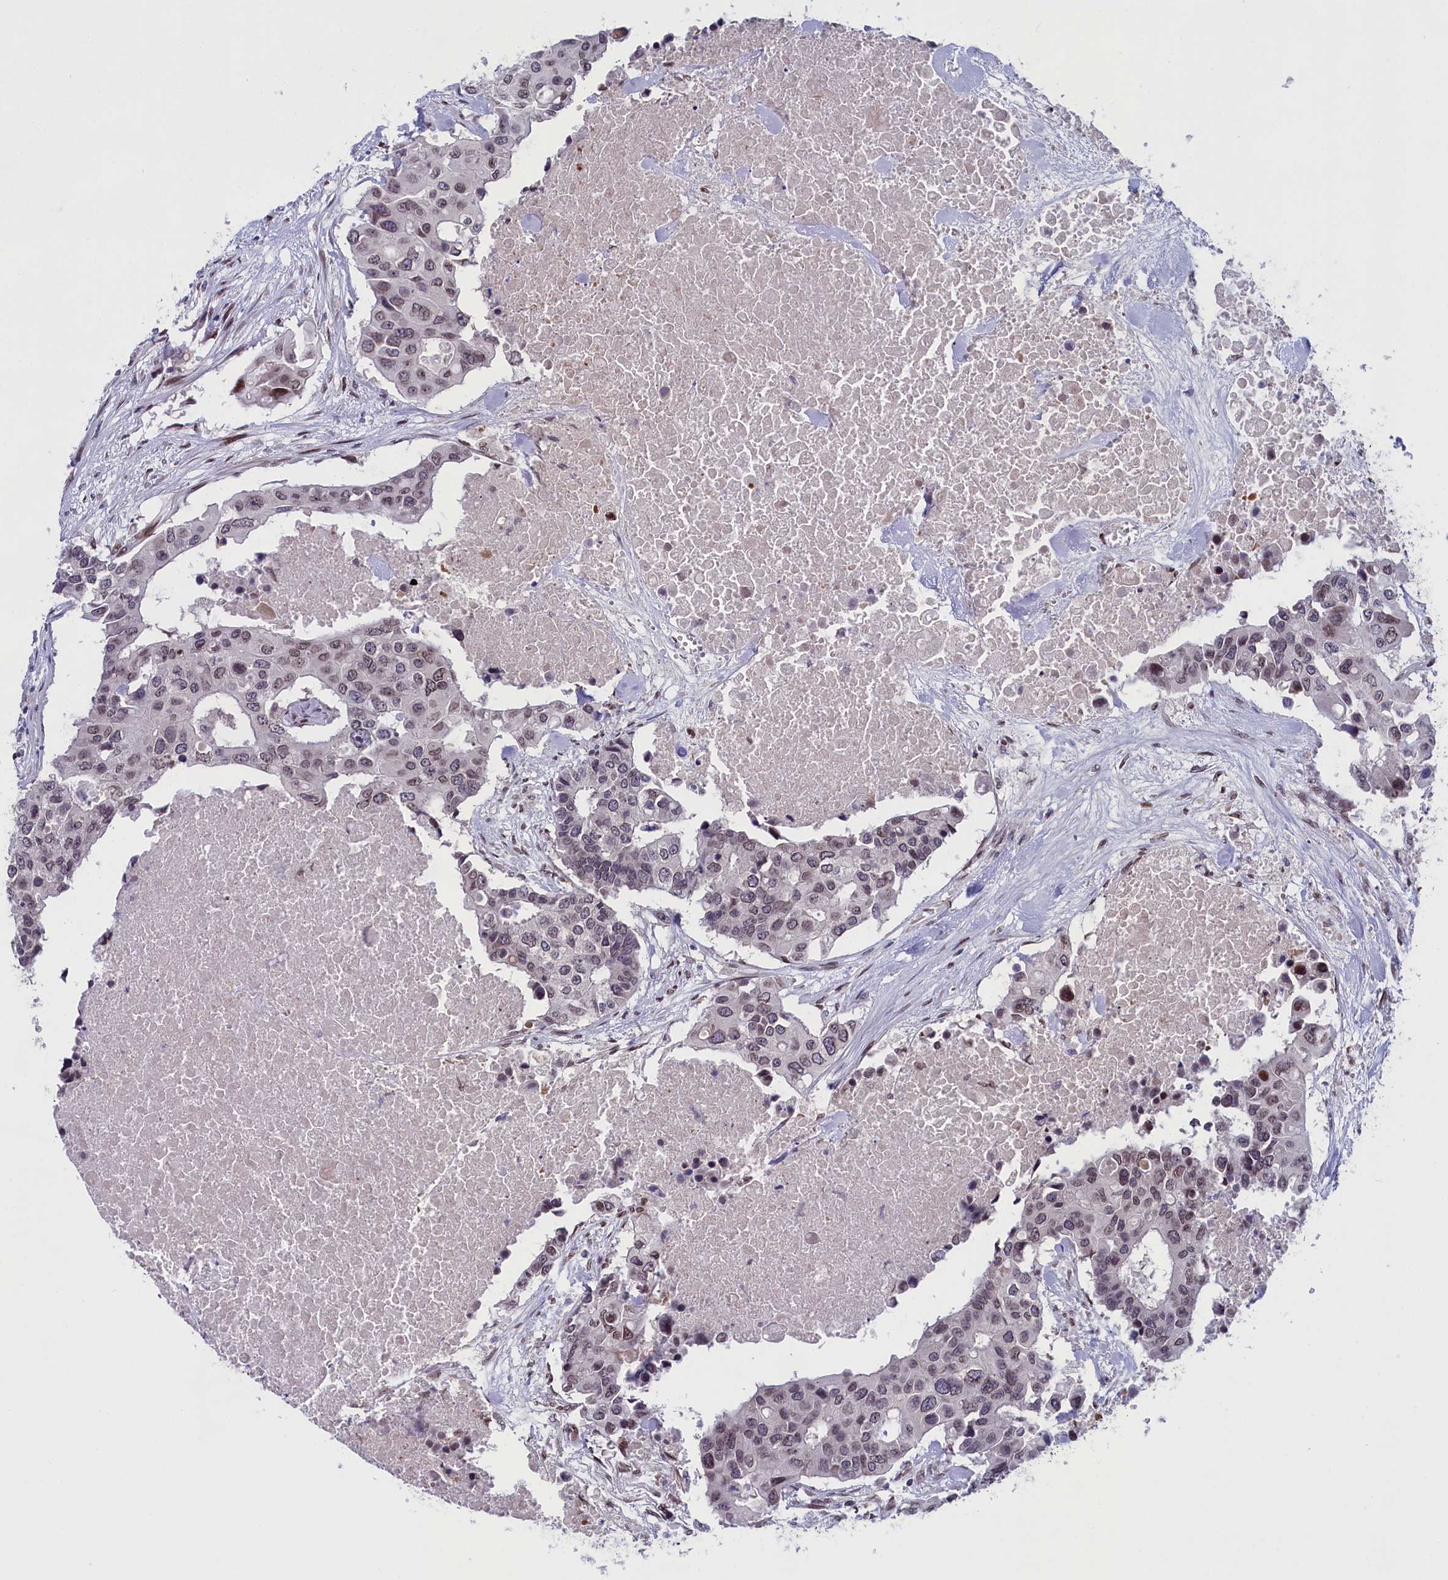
{"staining": {"intensity": "weak", "quantity": "25%-75%", "location": "nuclear"}, "tissue": "colorectal cancer", "cell_type": "Tumor cells", "image_type": "cancer", "snomed": [{"axis": "morphology", "description": "Adenocarcinoma, NOS"}, {"axis": "topography", "description": "Colon"}], "caption": "DAB immunohistochemical staining of adenocarcinoma (colorectal) shows weak nuclear protein expression in approximately 25%-75% of tumor cells.", "gene": "GPSM1", "patient": {"sex": "male", "age": 77}}